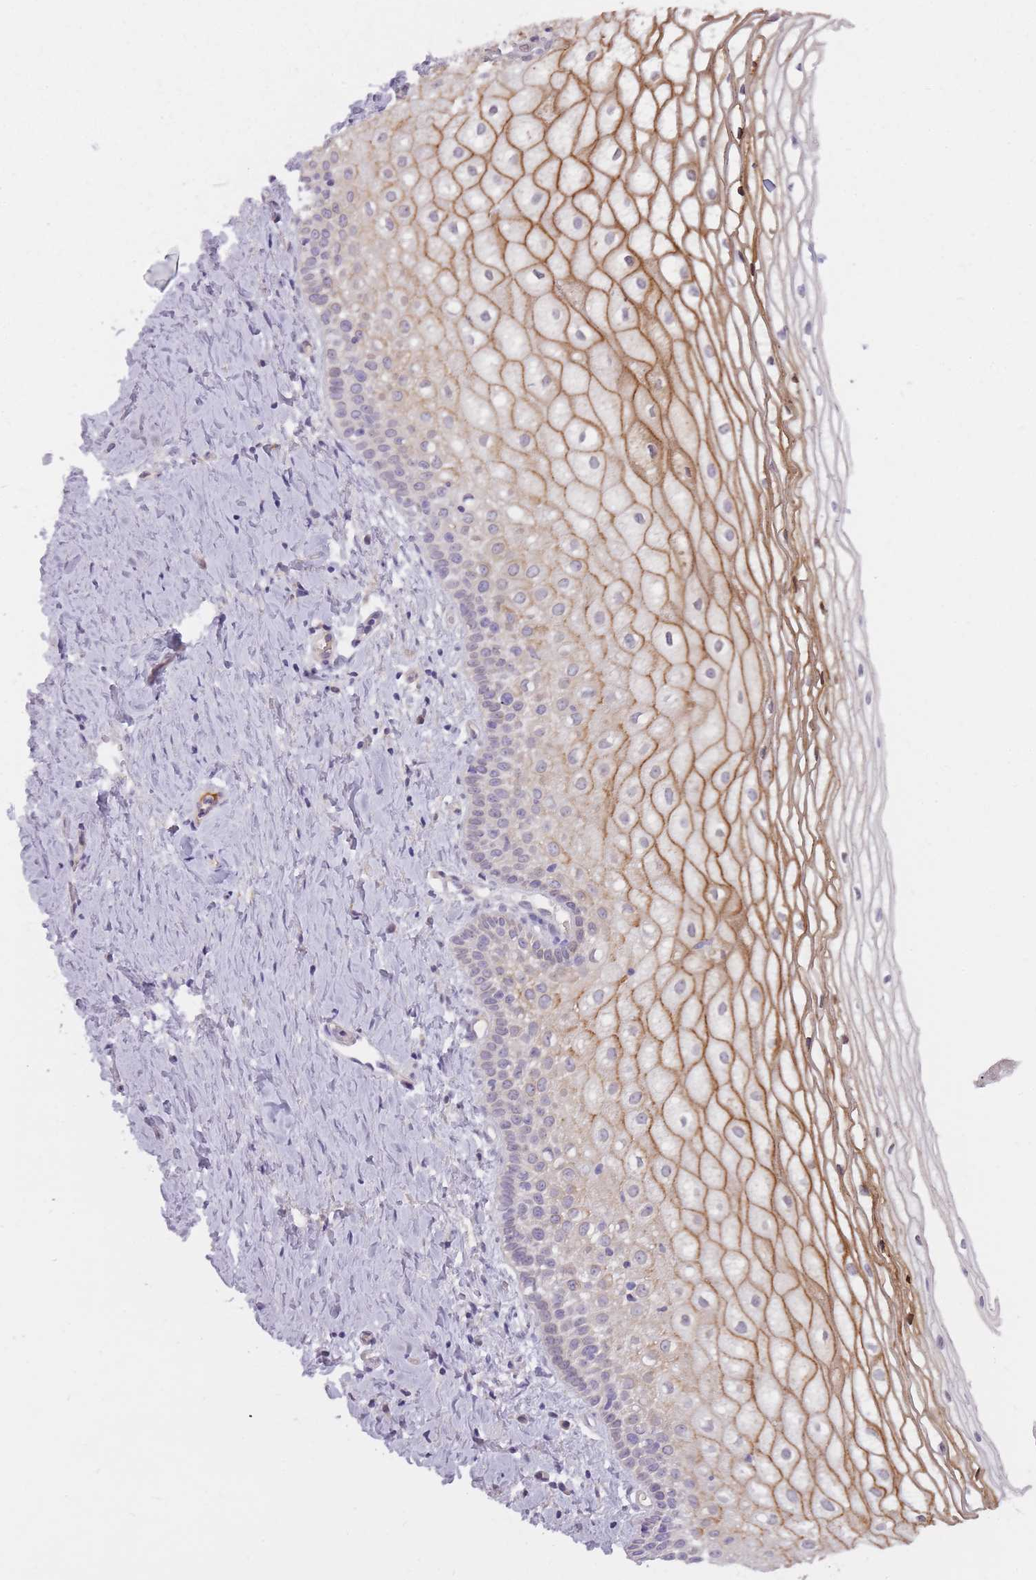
{"staining": {"intensity": "moderate", "quantity": "25%-75%", "location": "cytoplasmic/membranous"}, "tissue": "vagina", "cell_type": "Squamous epithelial cells", "image_type": "normal", "snomed": [{"axis": "morphology", "description": "Normal tissue, NOS"}, {"axis": "topography", "description": "Vagina"}], "caption": "High-power microscopy captured an immunohistochemistry image of normal vagina, revealing moderate cytoplasmic/membranous staining in about 25%-75% of squamous epithelial cells.", "gene": "PGRMC2", "patient": {"sex": "female", "age": 56}}